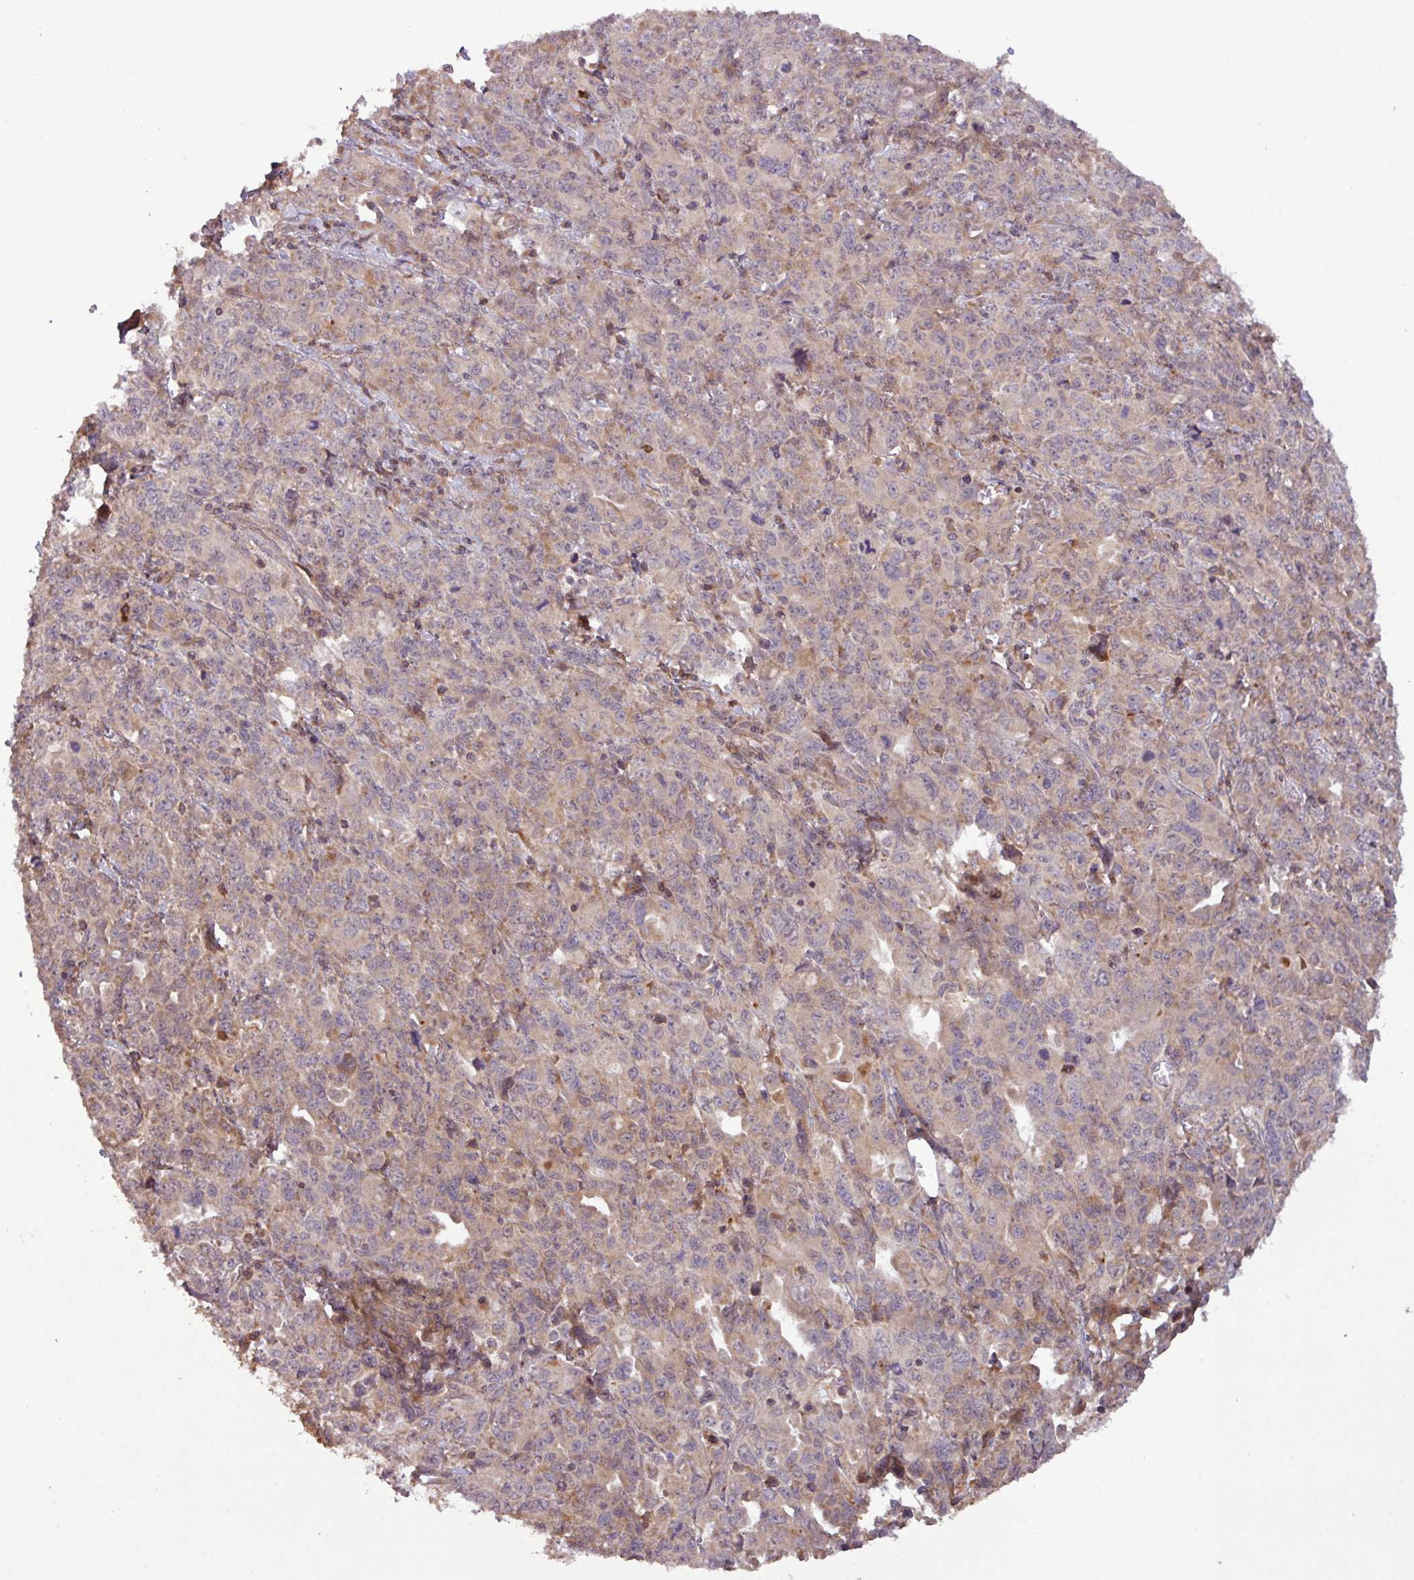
{"staining": {"intensity": "moderate", "quantity": "25%-75%", "location": "cytoplasmic/membranous"}, "tissue": "ovarian cancer", "cell_type": "Tumor cells", "image_type": "cancer", "snomed": [{"axis": "morphology", "description": "Adenocarcinoma, NOS"}, {"axis": "morphology", "description": "Carcinoma, endometroid"}, {"axis": "topography", "description": "Ovary"}], "caption": "Tumor cells display medium levels of moderate cytoplasmic/membranous expression in approximately 25%-75% of cells in human adenocarcinoma (ovarian).", "gene": "YPEL3", "patient": {"sex": "female", "age": 72}}